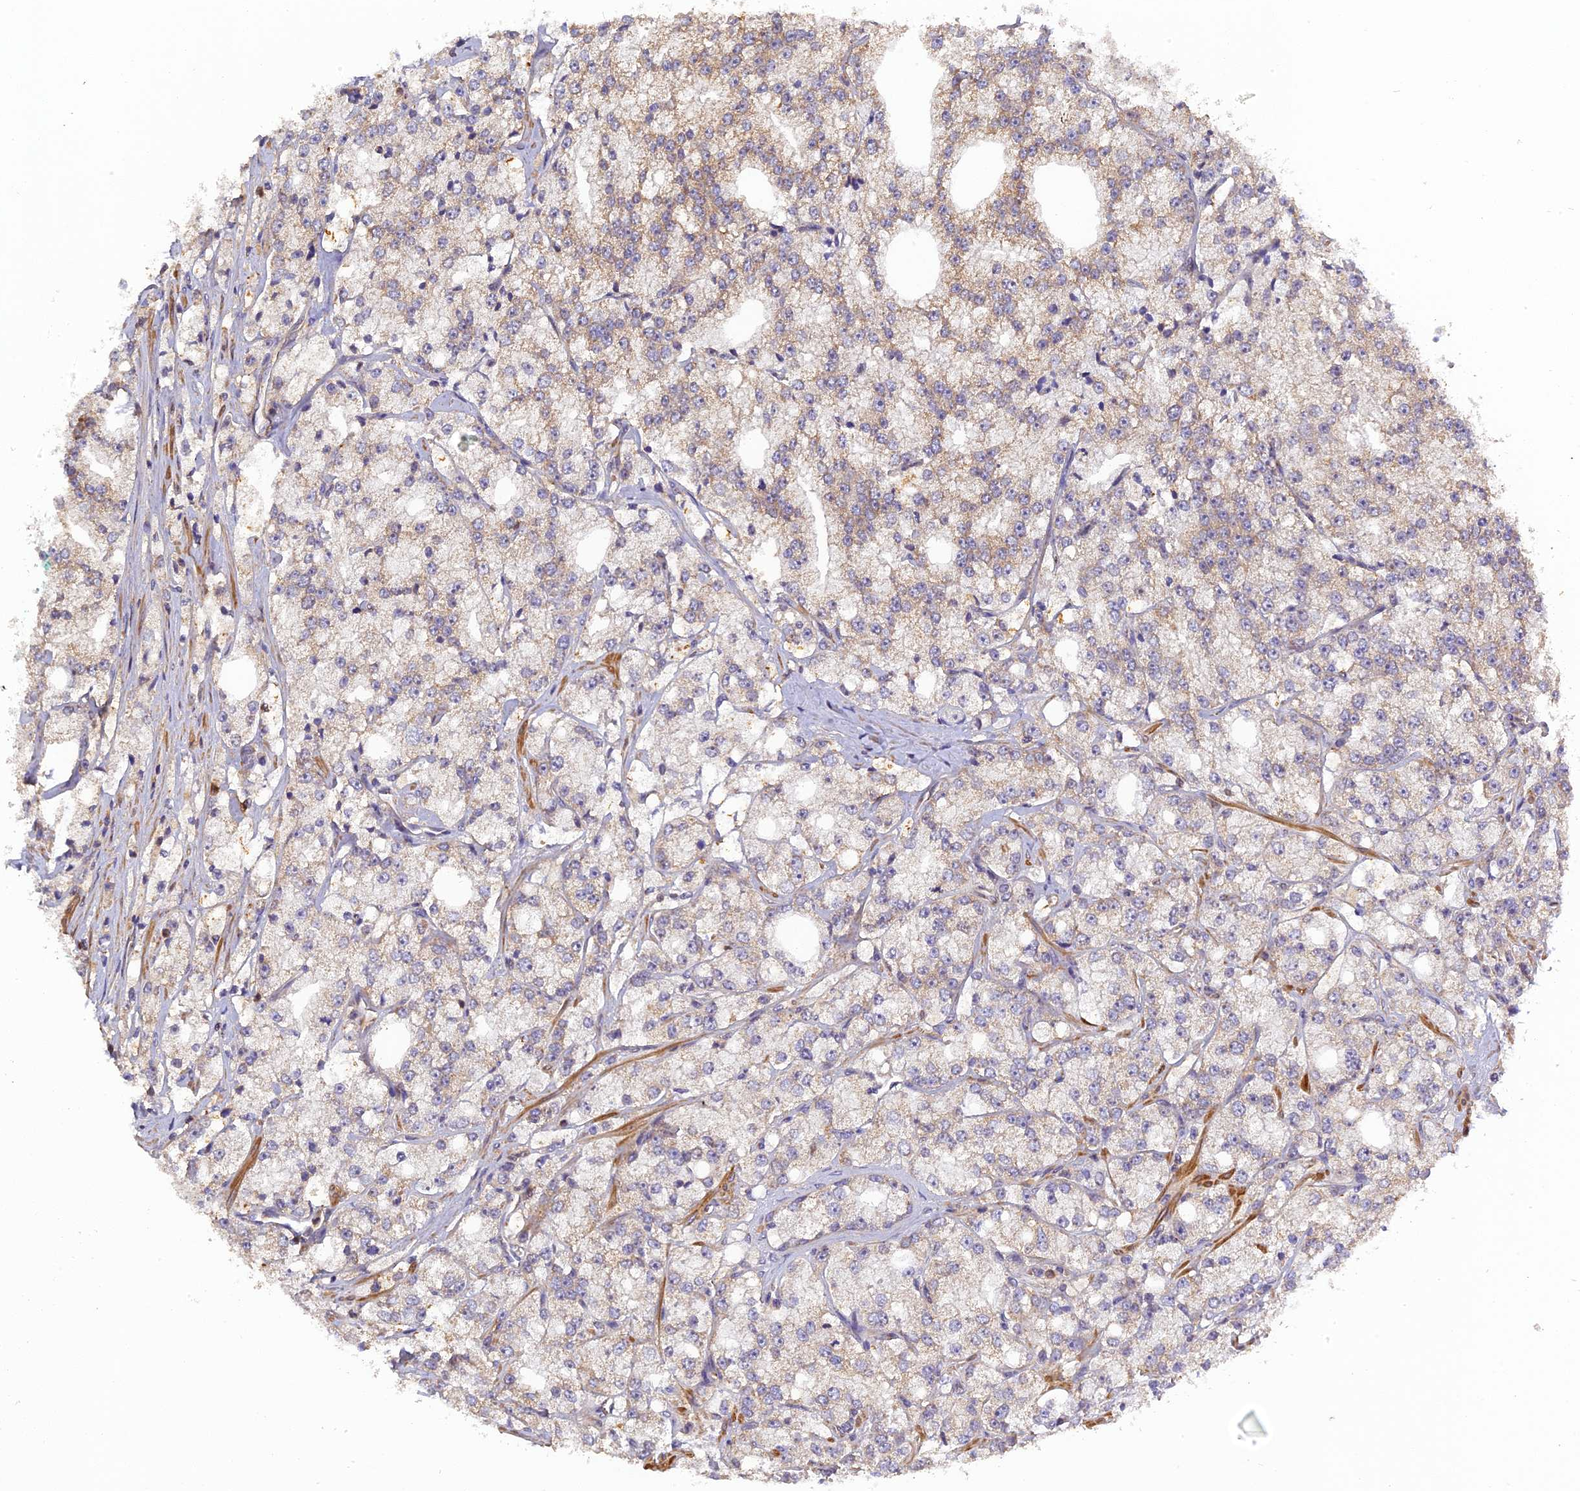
{"staining": {"intensity": "weak", "quantity": "25%-75%", "location": "cytoplasmic/membranous"}, "tissue": "prostate cancer", "cell_type": "Tumor cells", "image_type": "cancer", "snomed": [{"axis": "morphology", "description": "Adenocarcinoma, High grade"}, {"axis": "topography", "description": "Prostate"}], "caption": "Prostate high-grade adenocarcinoma stained for a protein (brown) demonstrates weak cytoplasmic/membranous positive positivity in approximately 25%-75% of tumor cells.", "gene": "RPIA", "patient": {"sex": "male", "age": 64}}